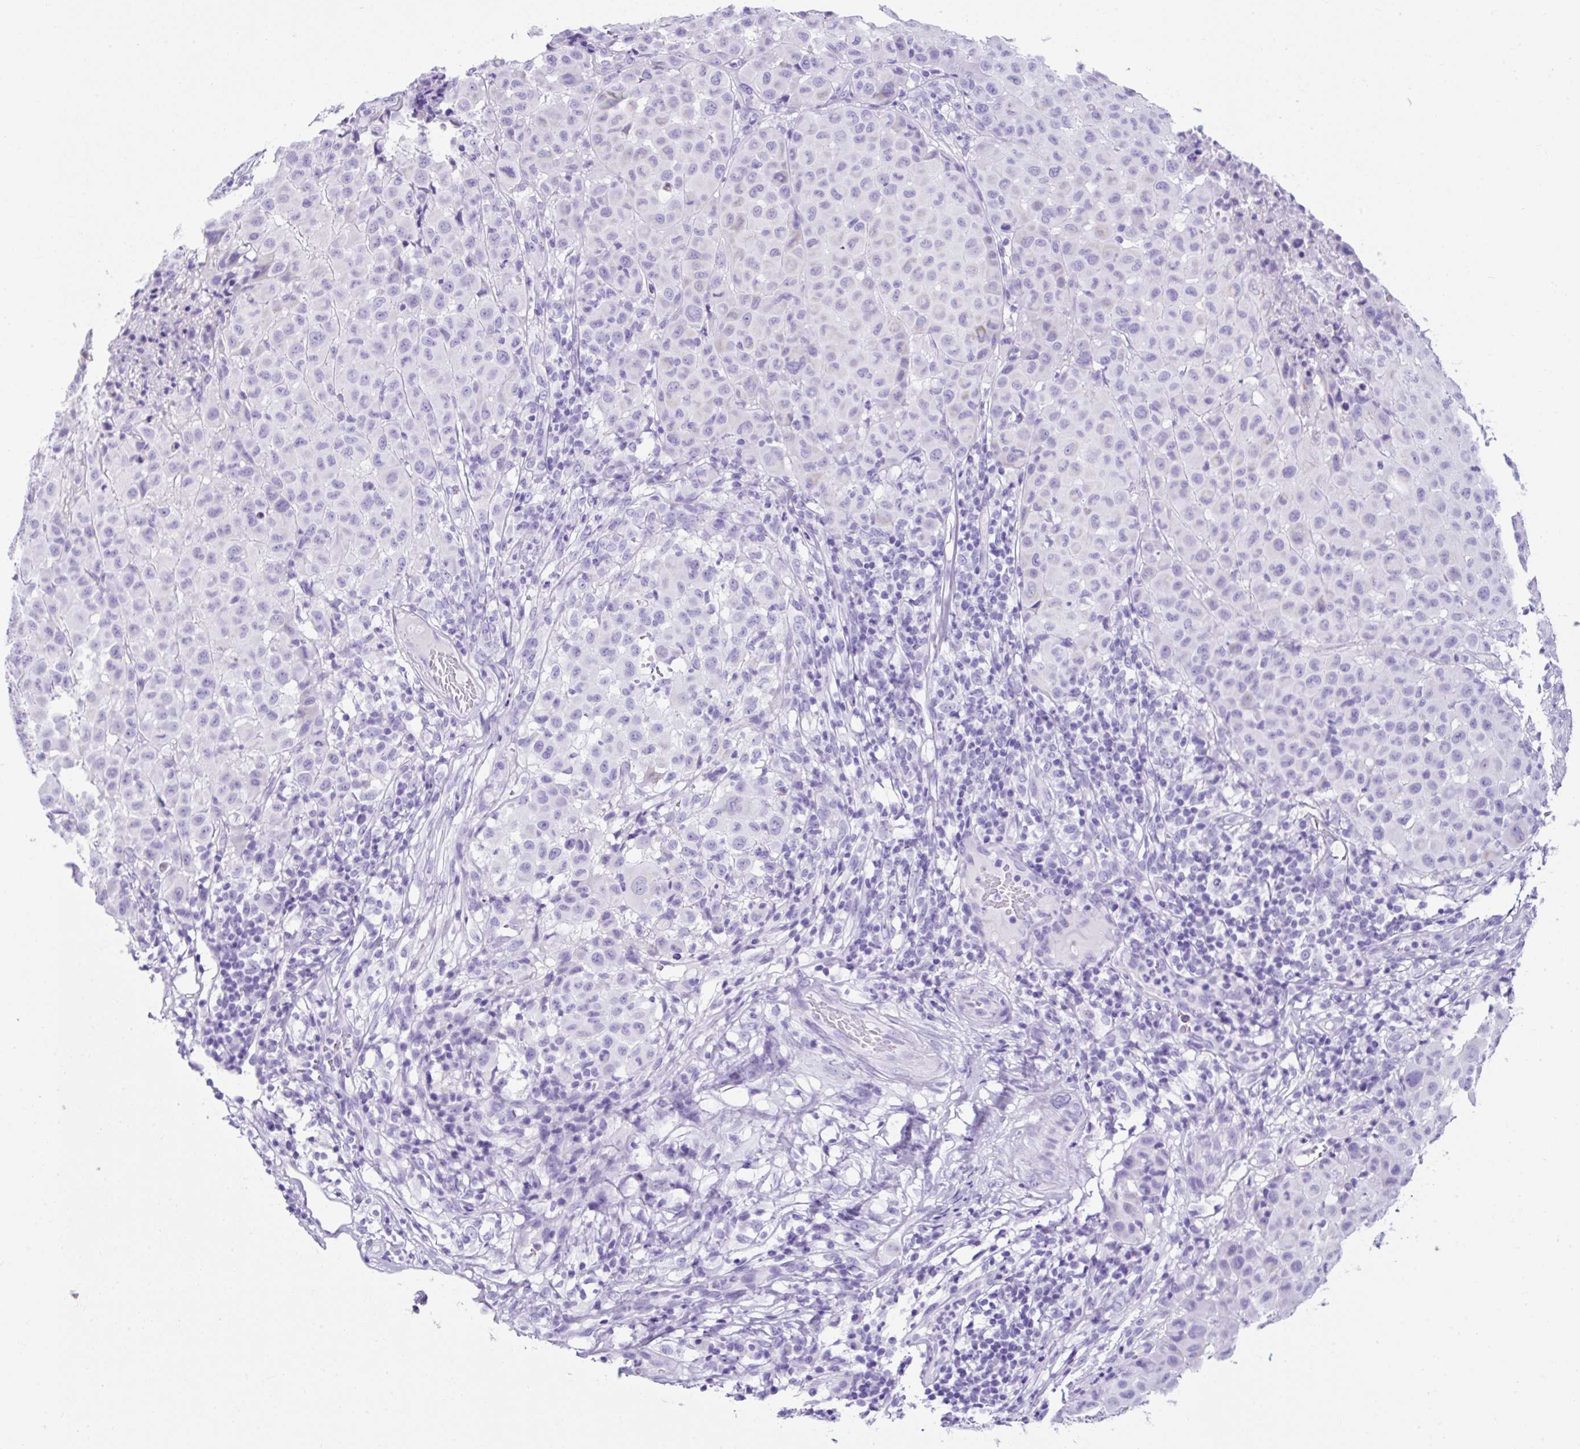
{"staining": {"intensity": "negative", "quantity": "none", "location": "none"}, "tissue": "melanoma", "cell_type": "Tumor cells", "image_type": "cancer", "snomed": [{"axis": "morphology", "description": "Malignant melanoma, NOS"}, {"axis": "topography", "description": "Skin"}], "caption": "Immunohistochemistry (IHC) micrograph of human malignant melanoma stained for a protein (brown), which exhibits no expression in tumor cells.", "gene": "KRT12", "patient": {"sex": "male", "age": 73}}